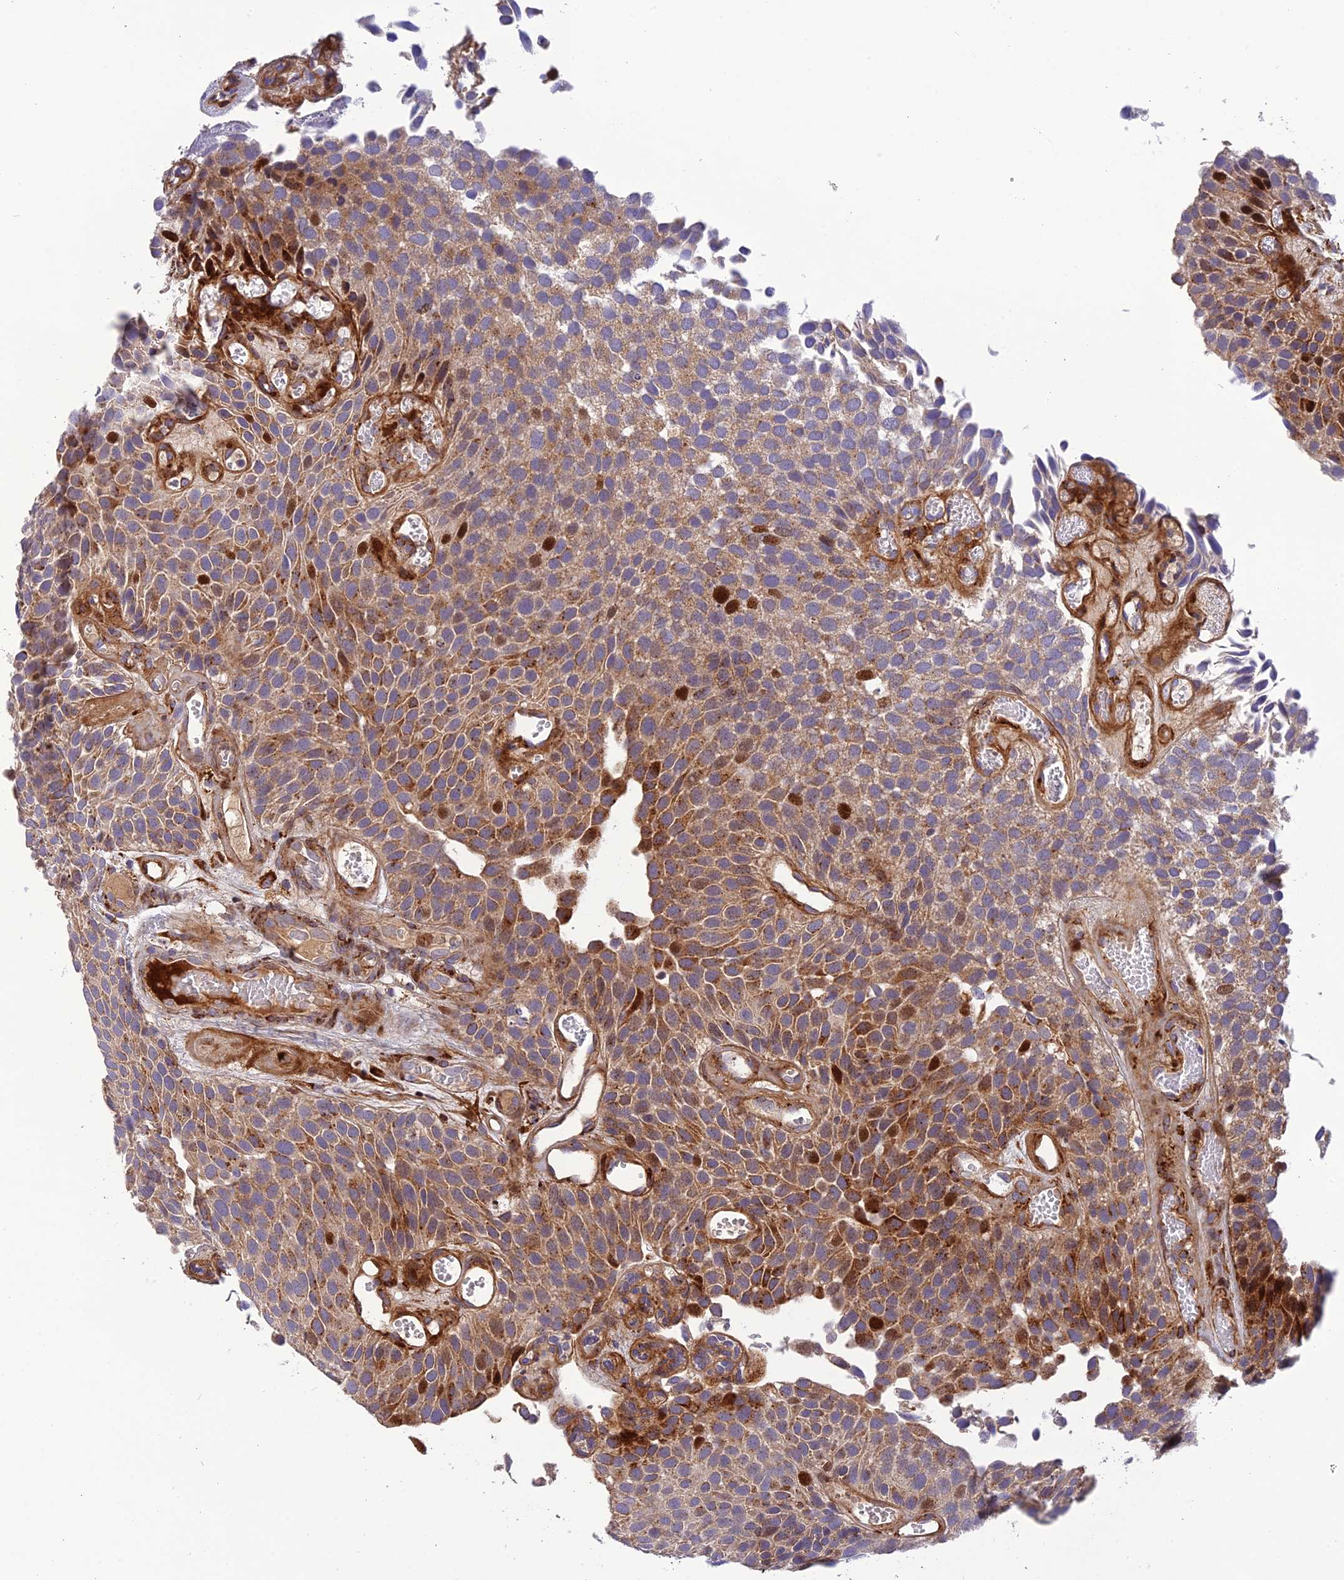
{"staining": {"intensity": "moderate", "quantity": ">75%", "location": "cytoplasmic/membranous,nuclear"}, "tissue": "urothelial cancer", "cell_type": "Tumor cells", "image_type": "cancer", "snomed": [{"axis": "morphology", "description": "Urothelial carcinoma, Low grade"}, {"axis": "topography", "description": "Urinary bladder"}], "caption": "Urothelial cancer stained with a protein marker shows moderate staining in tumor cells.", "gene": "CPSF4L", "patient": {"sex": "male", "age": 89}}